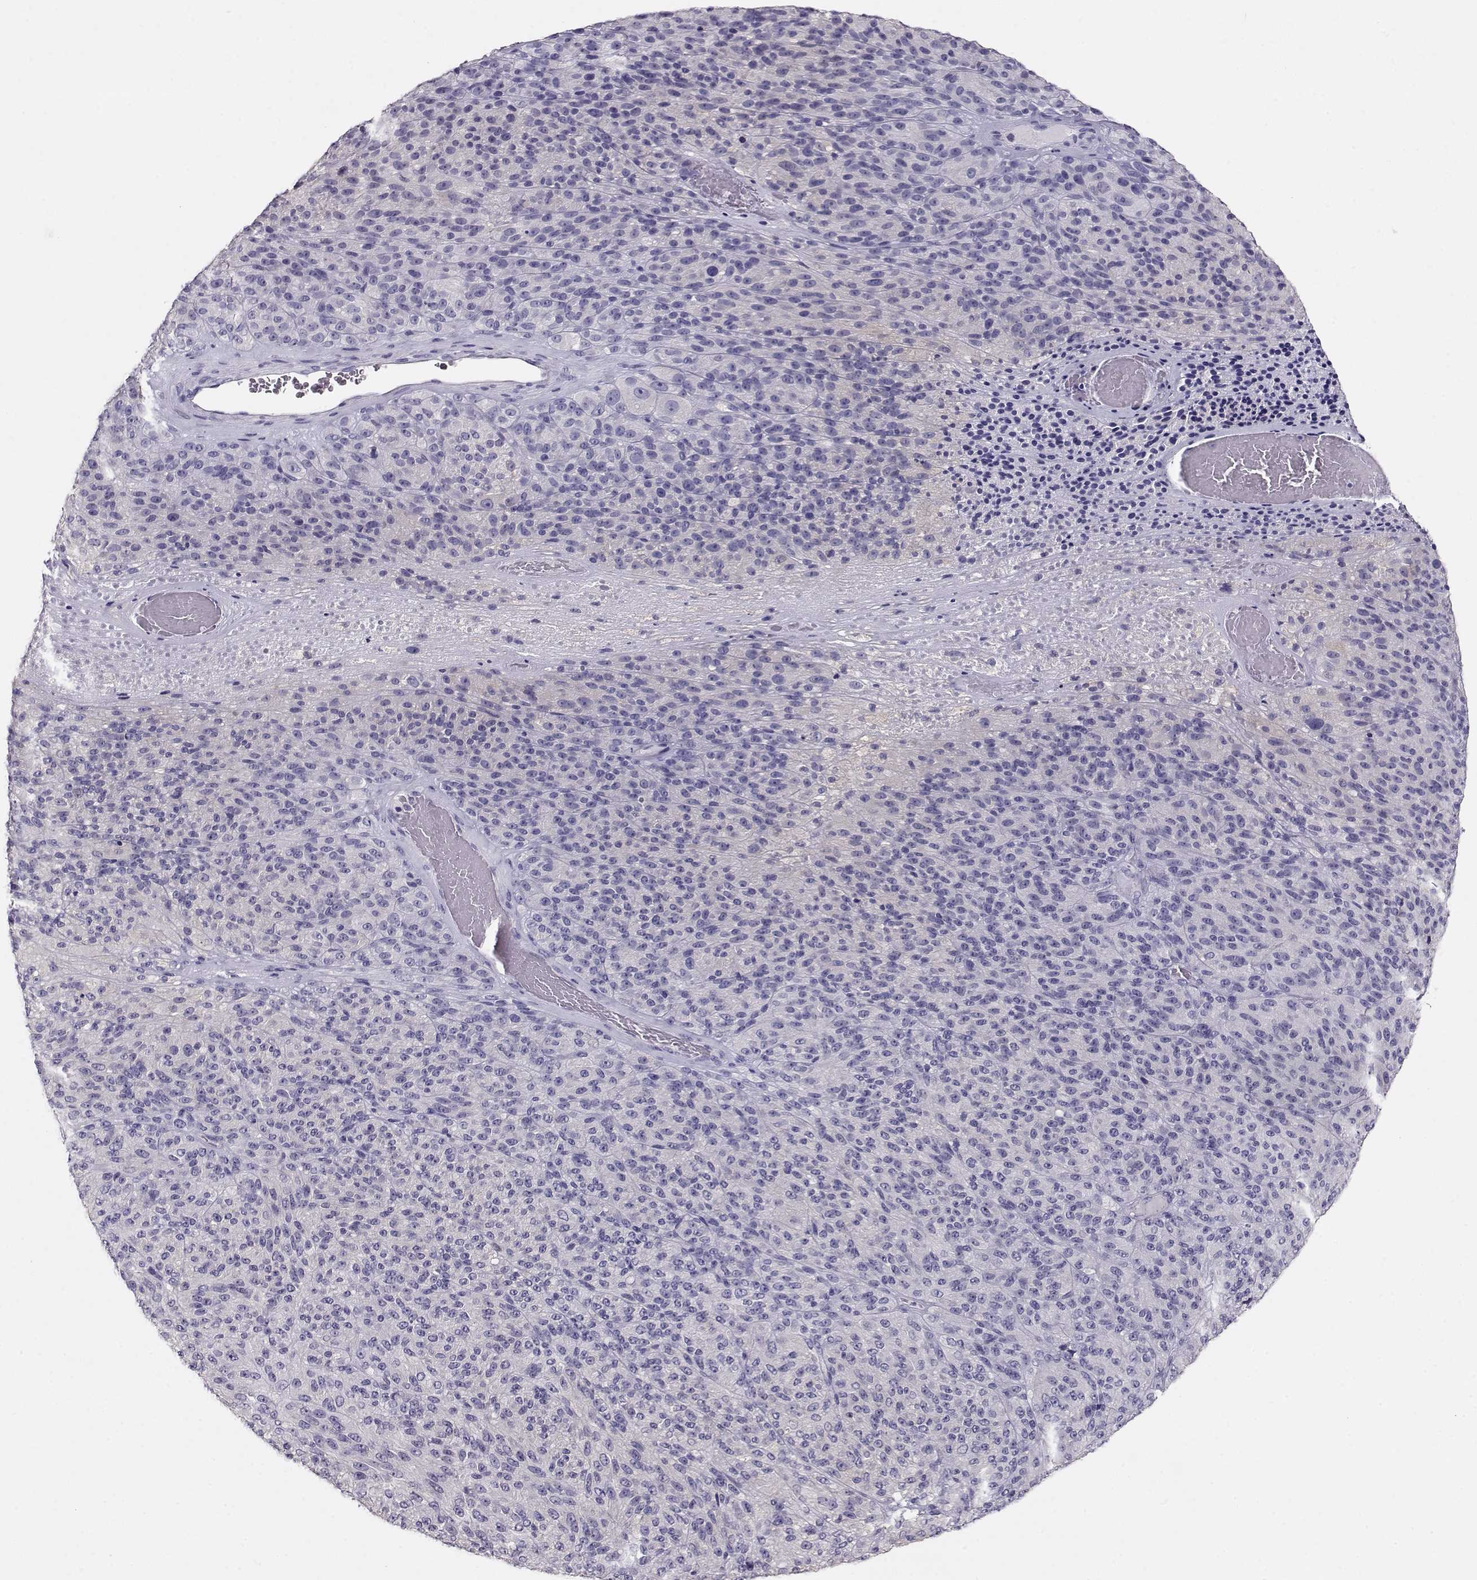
{"staining": {"intensity": "negative", "quantity": "none", "location": "none"}, "tissue": "melanoma", "cell_type": "Tumor cells", "image_type": "cancer", "snomed": [{"axis": "morphology", "description": "Malignant melanoma, Metastatic site"}, {"axis": "topography", "description": "Brain"}], "caption": "A micrograph of malignant melanoma (metastatic site) stained for a protein demonstrates no brown staining in tumor cells.", "gene": "NDRG4", "patient": {"sex": "female", "age": 56}}